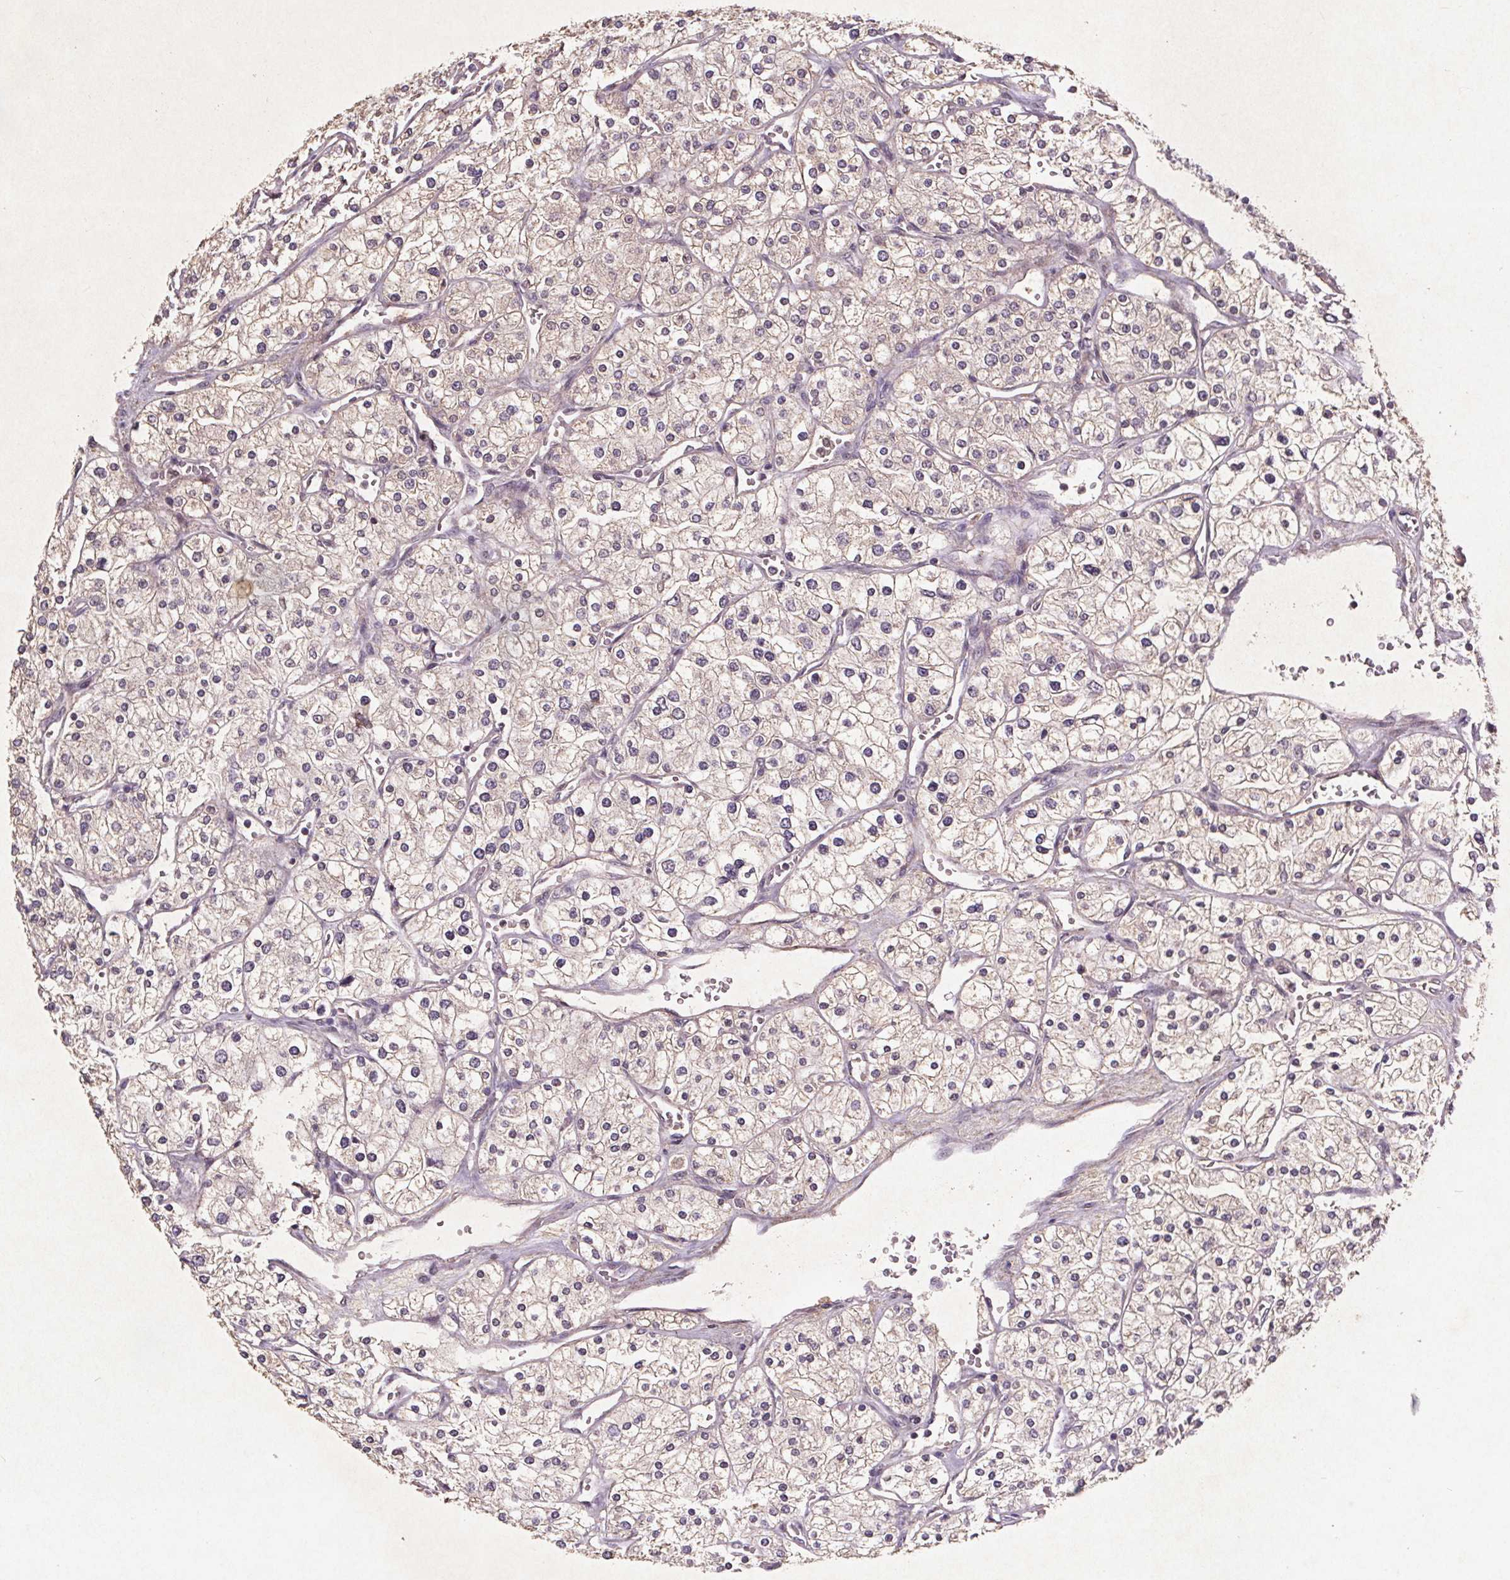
{"staining": {"intensity": "negative", "quantity": "none", "location": "none"}, "tissue": "renal cancer", "cell_type": "Tumor cells", "image_type": "cancer", "snomed": [{"axis": "morphology", "description": "Adenocarcinoma, NOS"}, {"axis": "topography", "description": "Kidney"}], "caption": "A micrograph of human adenocarcinoma (renal) is negative for staining in tumor cells.", "gene": "STRN3", "patient": {"sex": "male", "age": 80}}